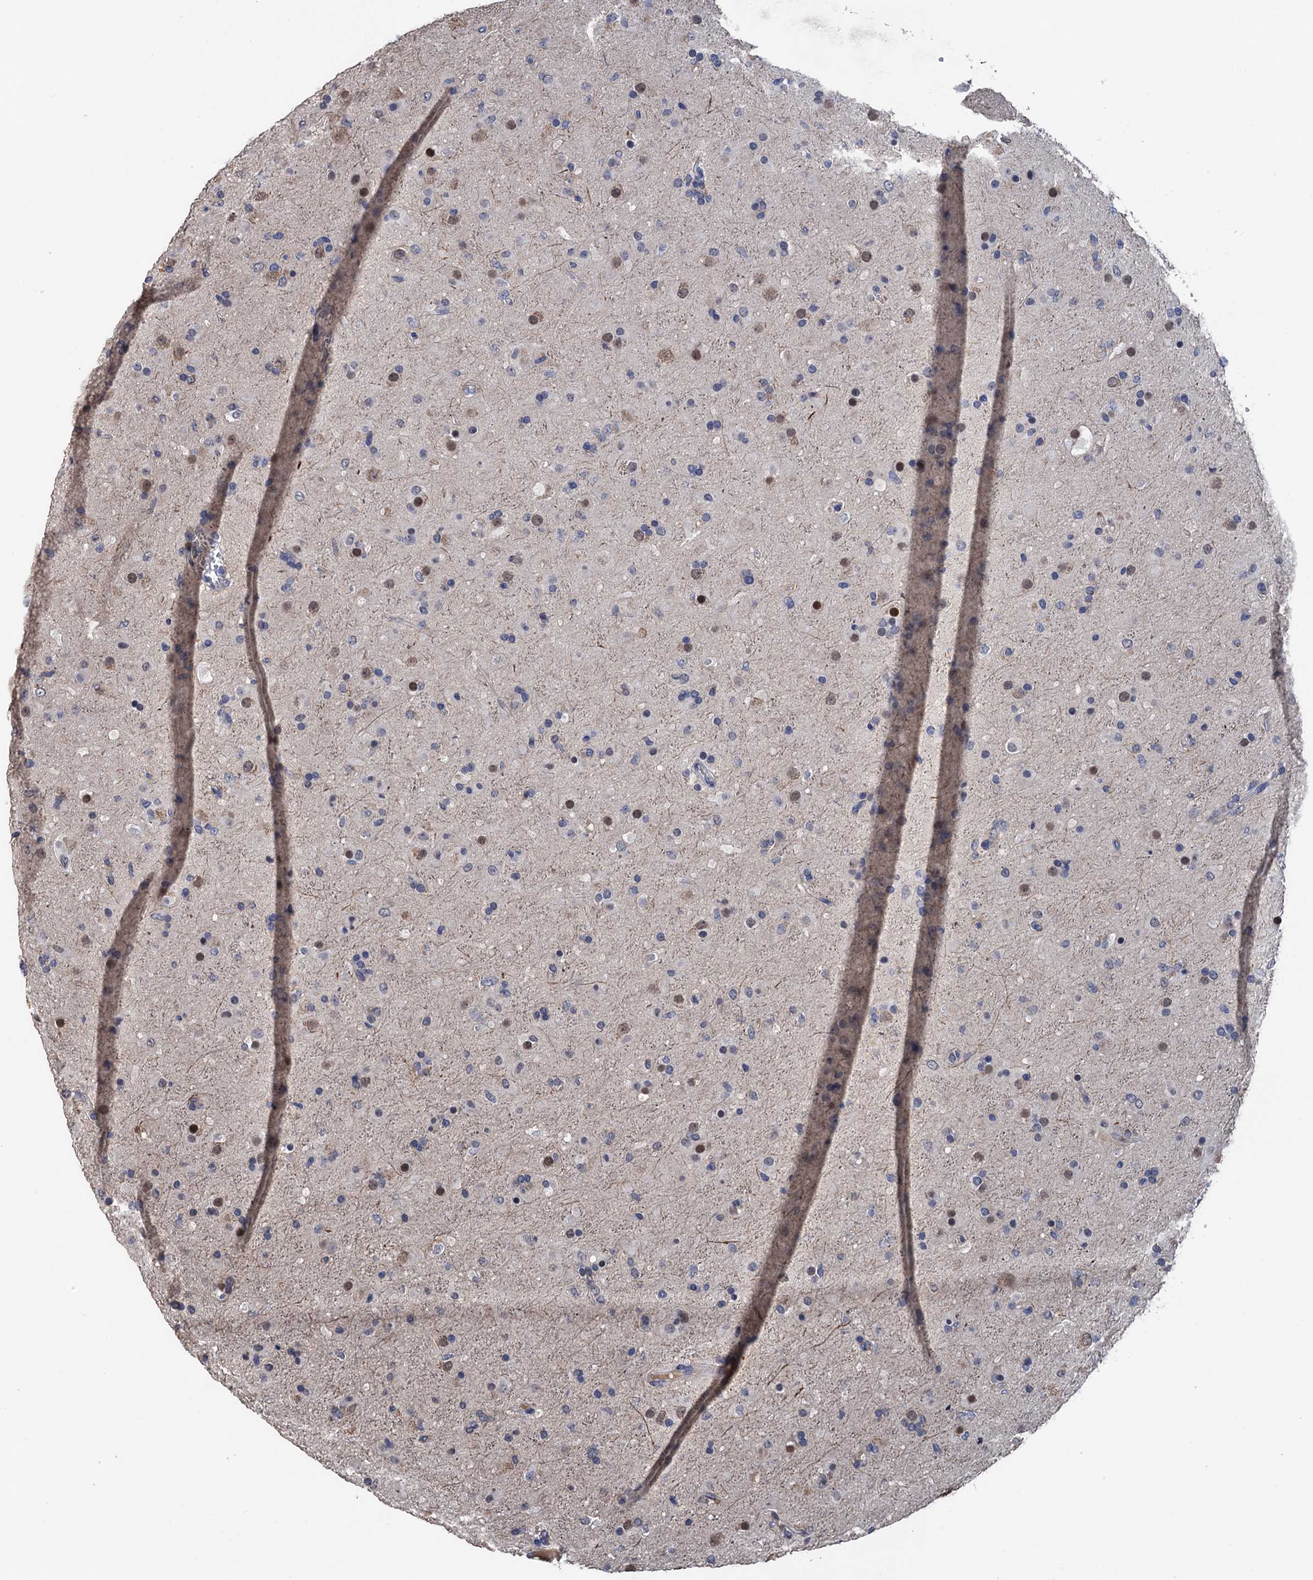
{"staining": {"intensity": "moderate", "quantity": "<25%", "location": "nuclear"}, "tissue": "glioma", "cell_type": "Tumor cells", "image_type": "cancer", "snomed": [{"axis": "morphology", "description": "Glioma, malignant, Low grade"}, {"axis": "topography", "description": "Brain"}], "caption": "A brown stain highlights moderate nuclear positivity of a protein in human malignant glioma (low-grade) tumor cells.", "gene": "ART5", "patient": {"sex": "male", "age": 65}}